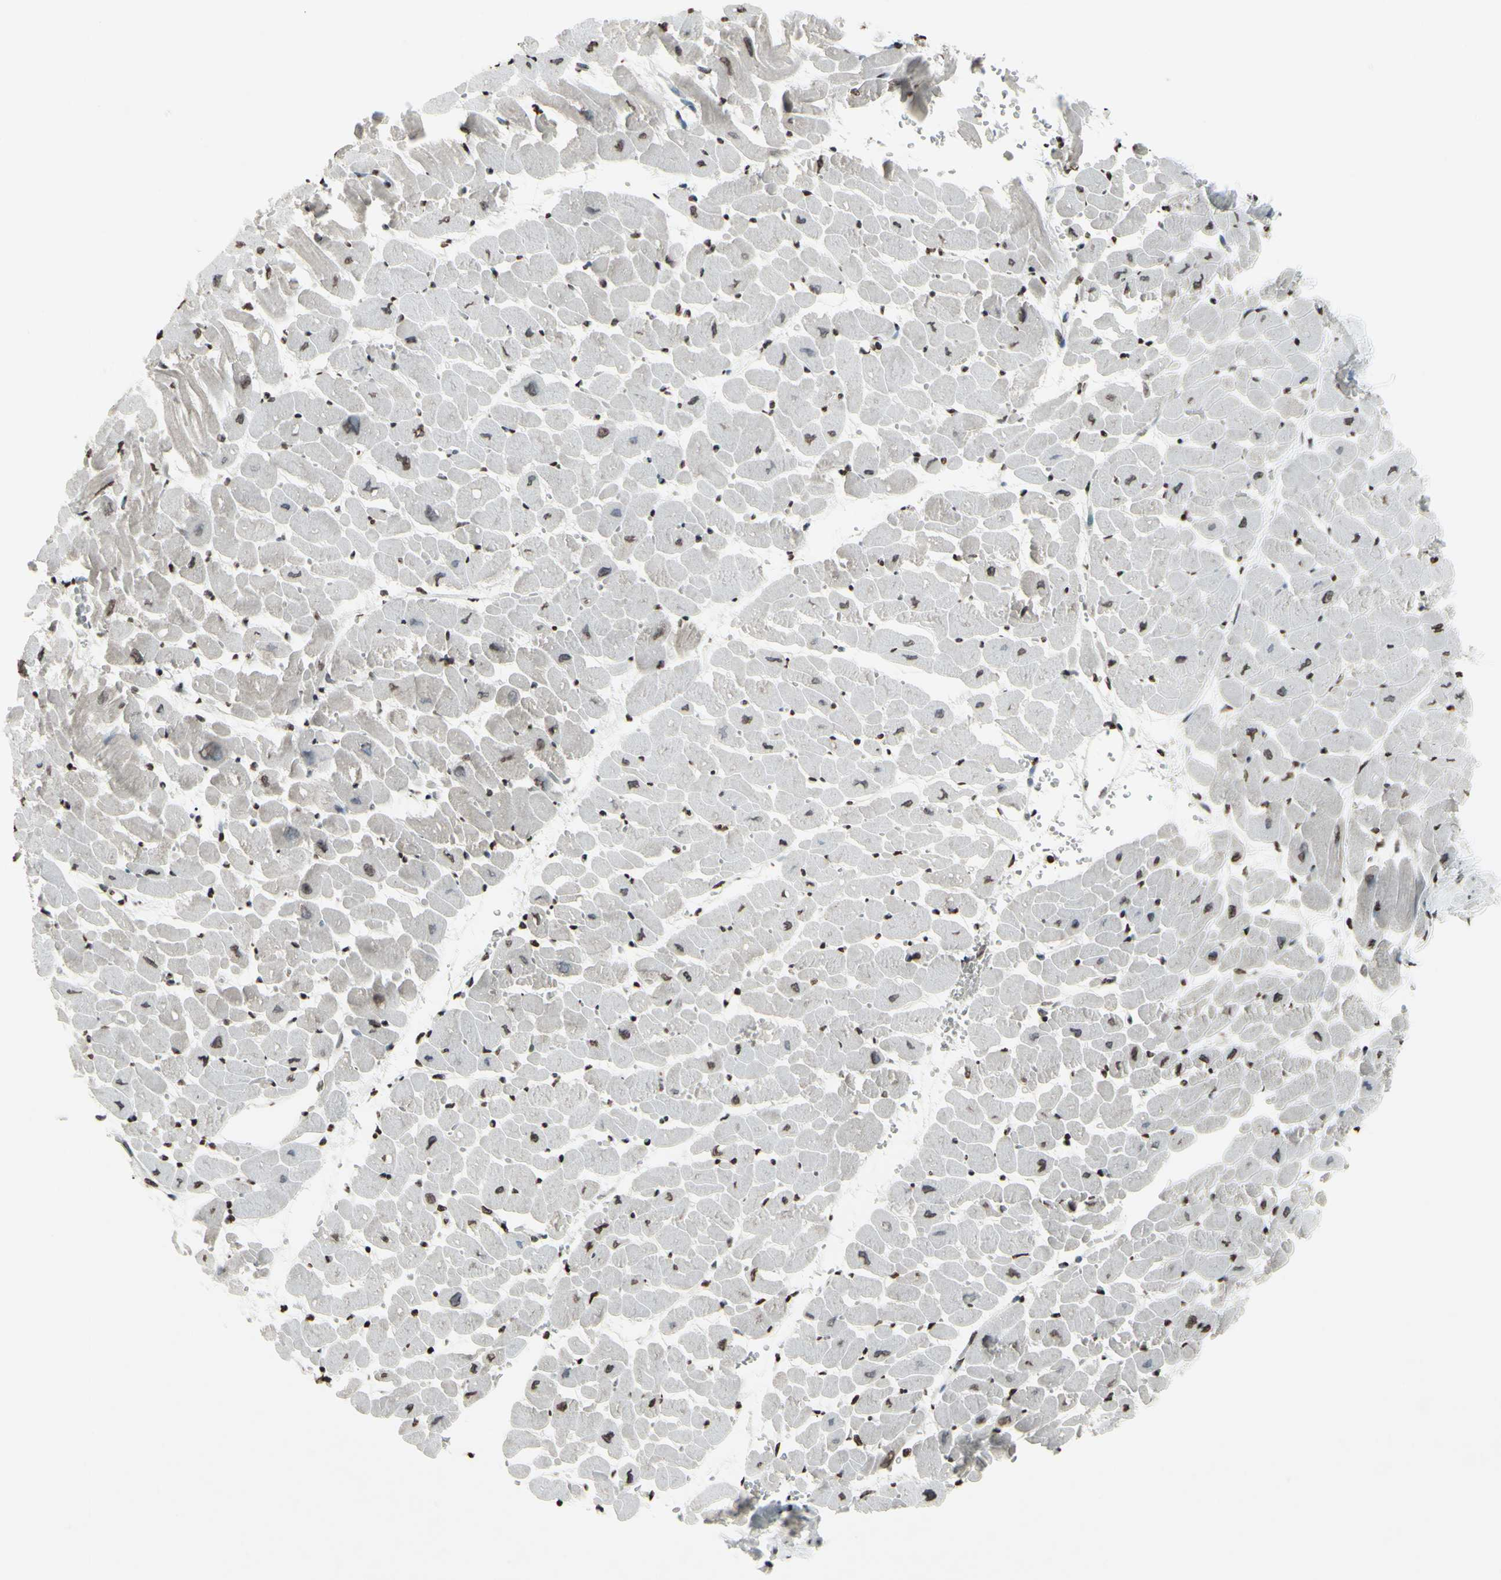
{"staining": {"intensity": "weak", "quantity": "25%-75%", "location": "nuclear"}, "tissue": "heart muscle", "cell_type": "Cardiomyocytes", "image_type": "normal", "snomed": [{"axis": "morphology", "description": "Normal tissue, NOS"}, {"axis": "topography", "description": "Heart"}], "caption": "The immunohistochemical stain highlights weak nuclear positivity in cardiomyocytes of normal heart muscle.", "gene": "CD79B", "patient": {"sex": "male", "age": 45}}